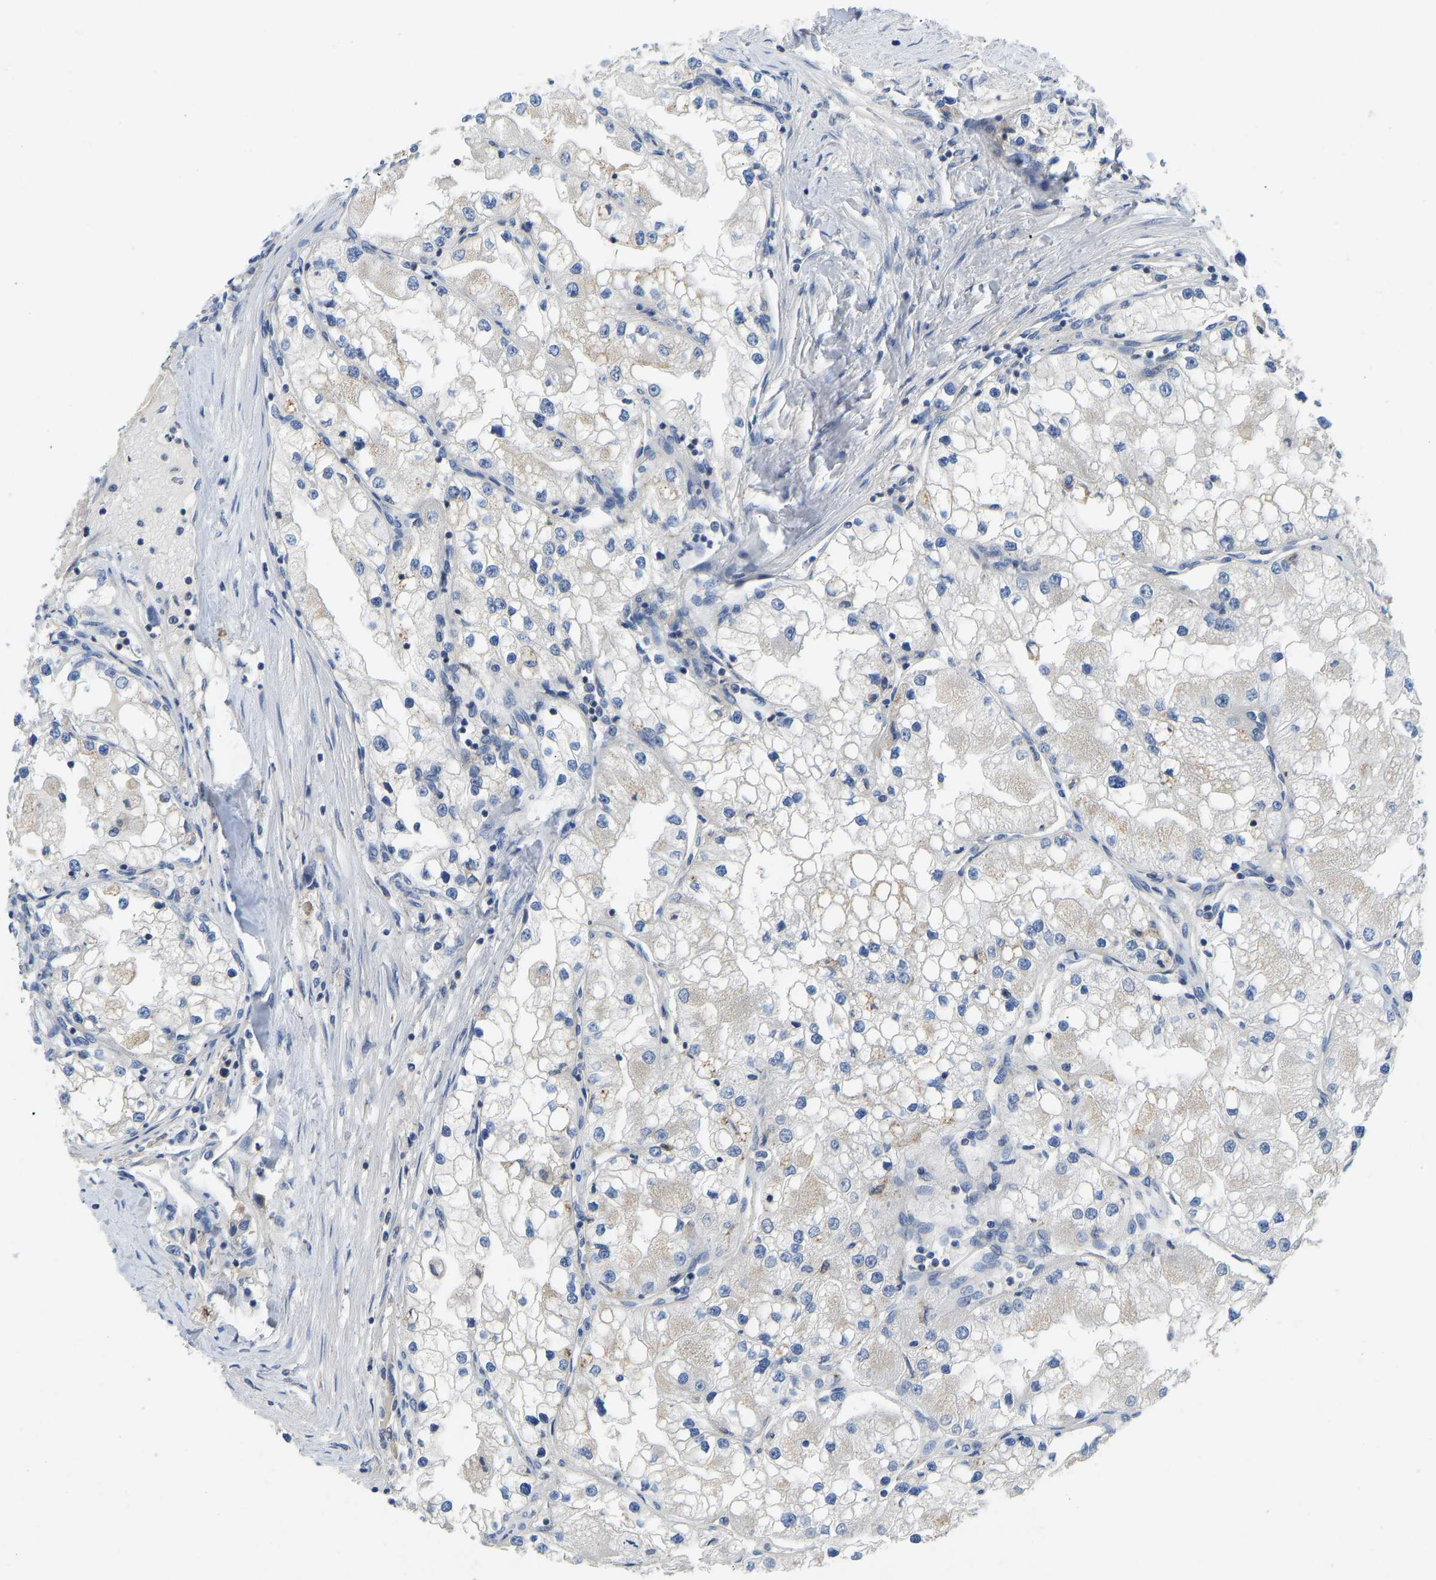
{"staining": {"intensity": "negative", "quantity": "none", "location": "none"}, "tissue": "renal cancer", "cell_type": "Tumor cells", "image_type": "cancer", "snomed": [{"axis": "morphology", "description": "Adenocarcinoma, NOS"}, {"axis": "topography", "description": "Kidney"}], "caption": "High power microscopy image of an IHC histopathology image of renal adenocarcinoma, revealing no significant positivity in tumor cells.", "gene": "NDRG3", "patient": {"sex": "male", "age": 68}}